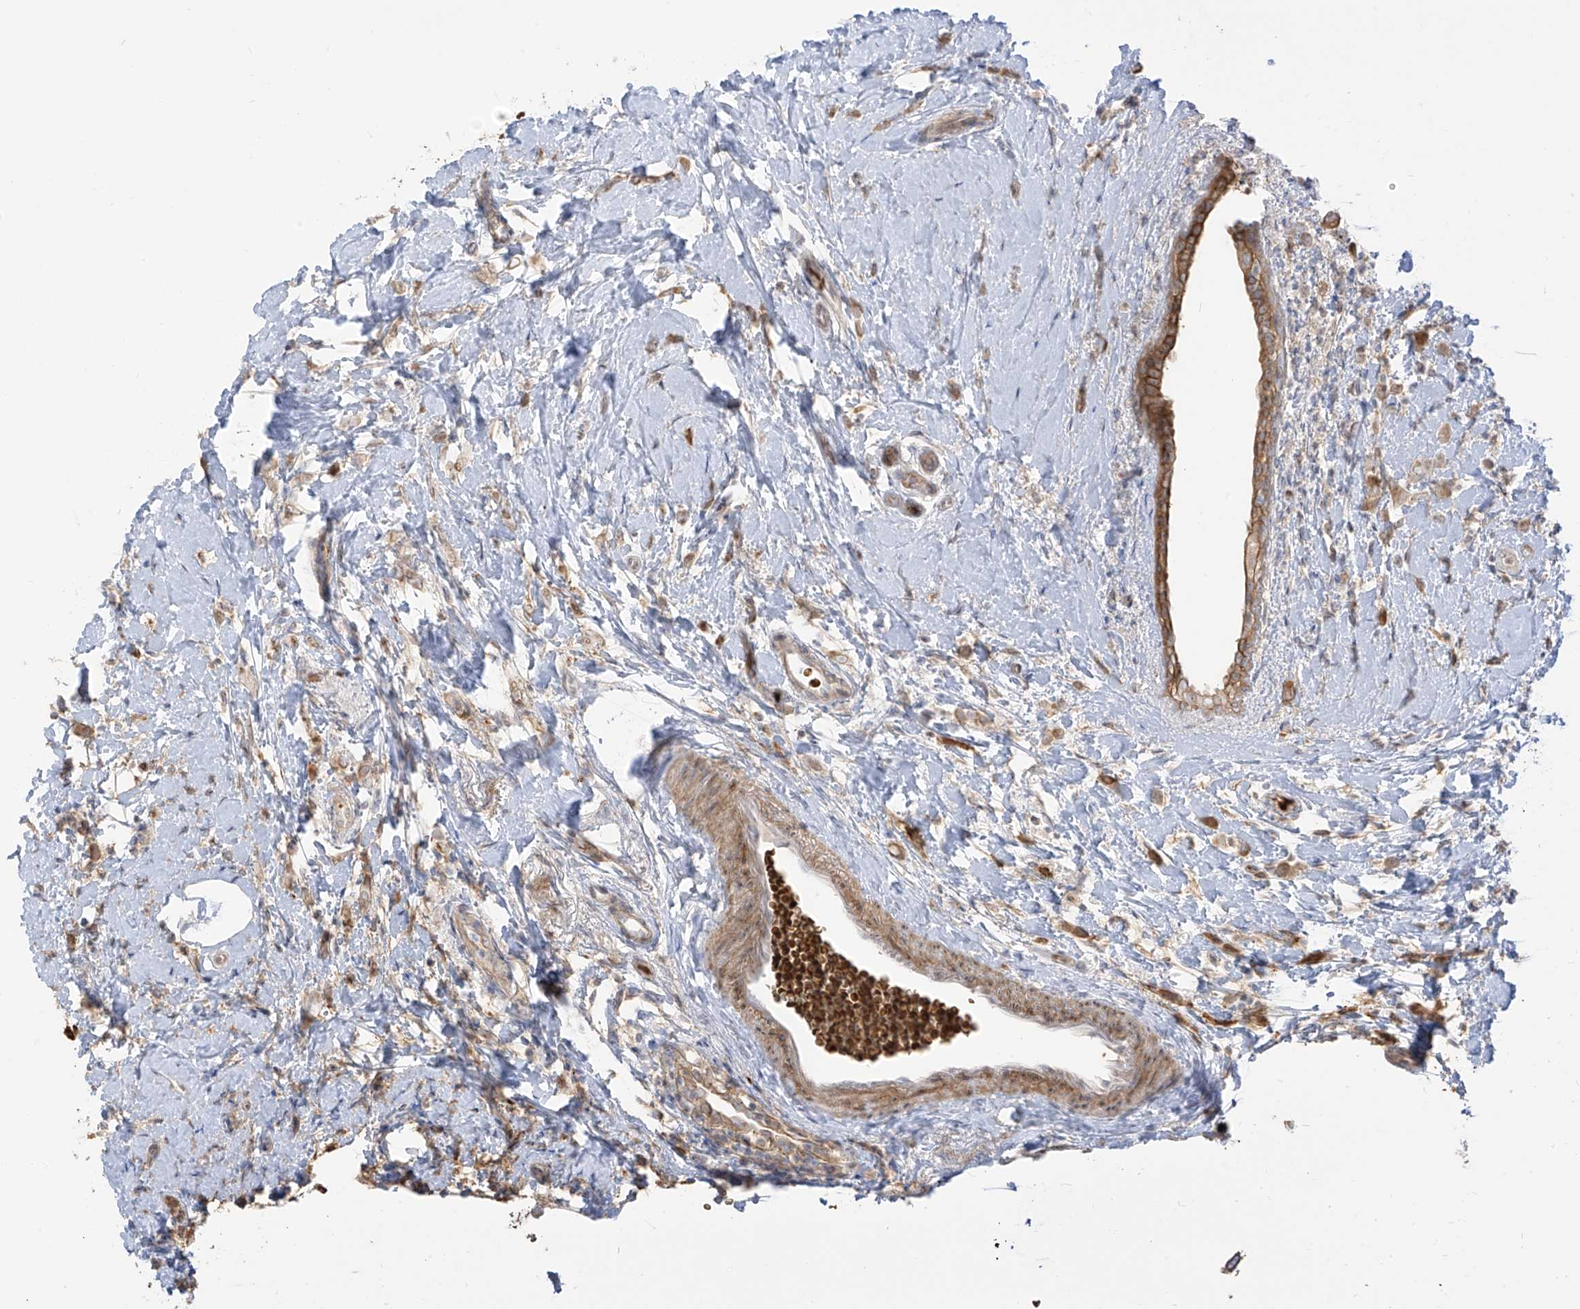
{"staining": {"intensity": "moderate", "quantity": ">75%", "location": "cytoplasmic/membranous"}, "tissue": "breast cancer", "cell_type": "Tumor cells", "image_type": "cancer", "snomed": [{"axis": "morphology", "description": "Lobular carcinoma"}, {"axis": "topography", "description": "Breast"}], "caption": "Breast lobular carcinoma stained with a protein marker displays moderate staining in tumor cells.", "gene": "ZGRF1", "patient": {"sex": "female", "age": 47}}